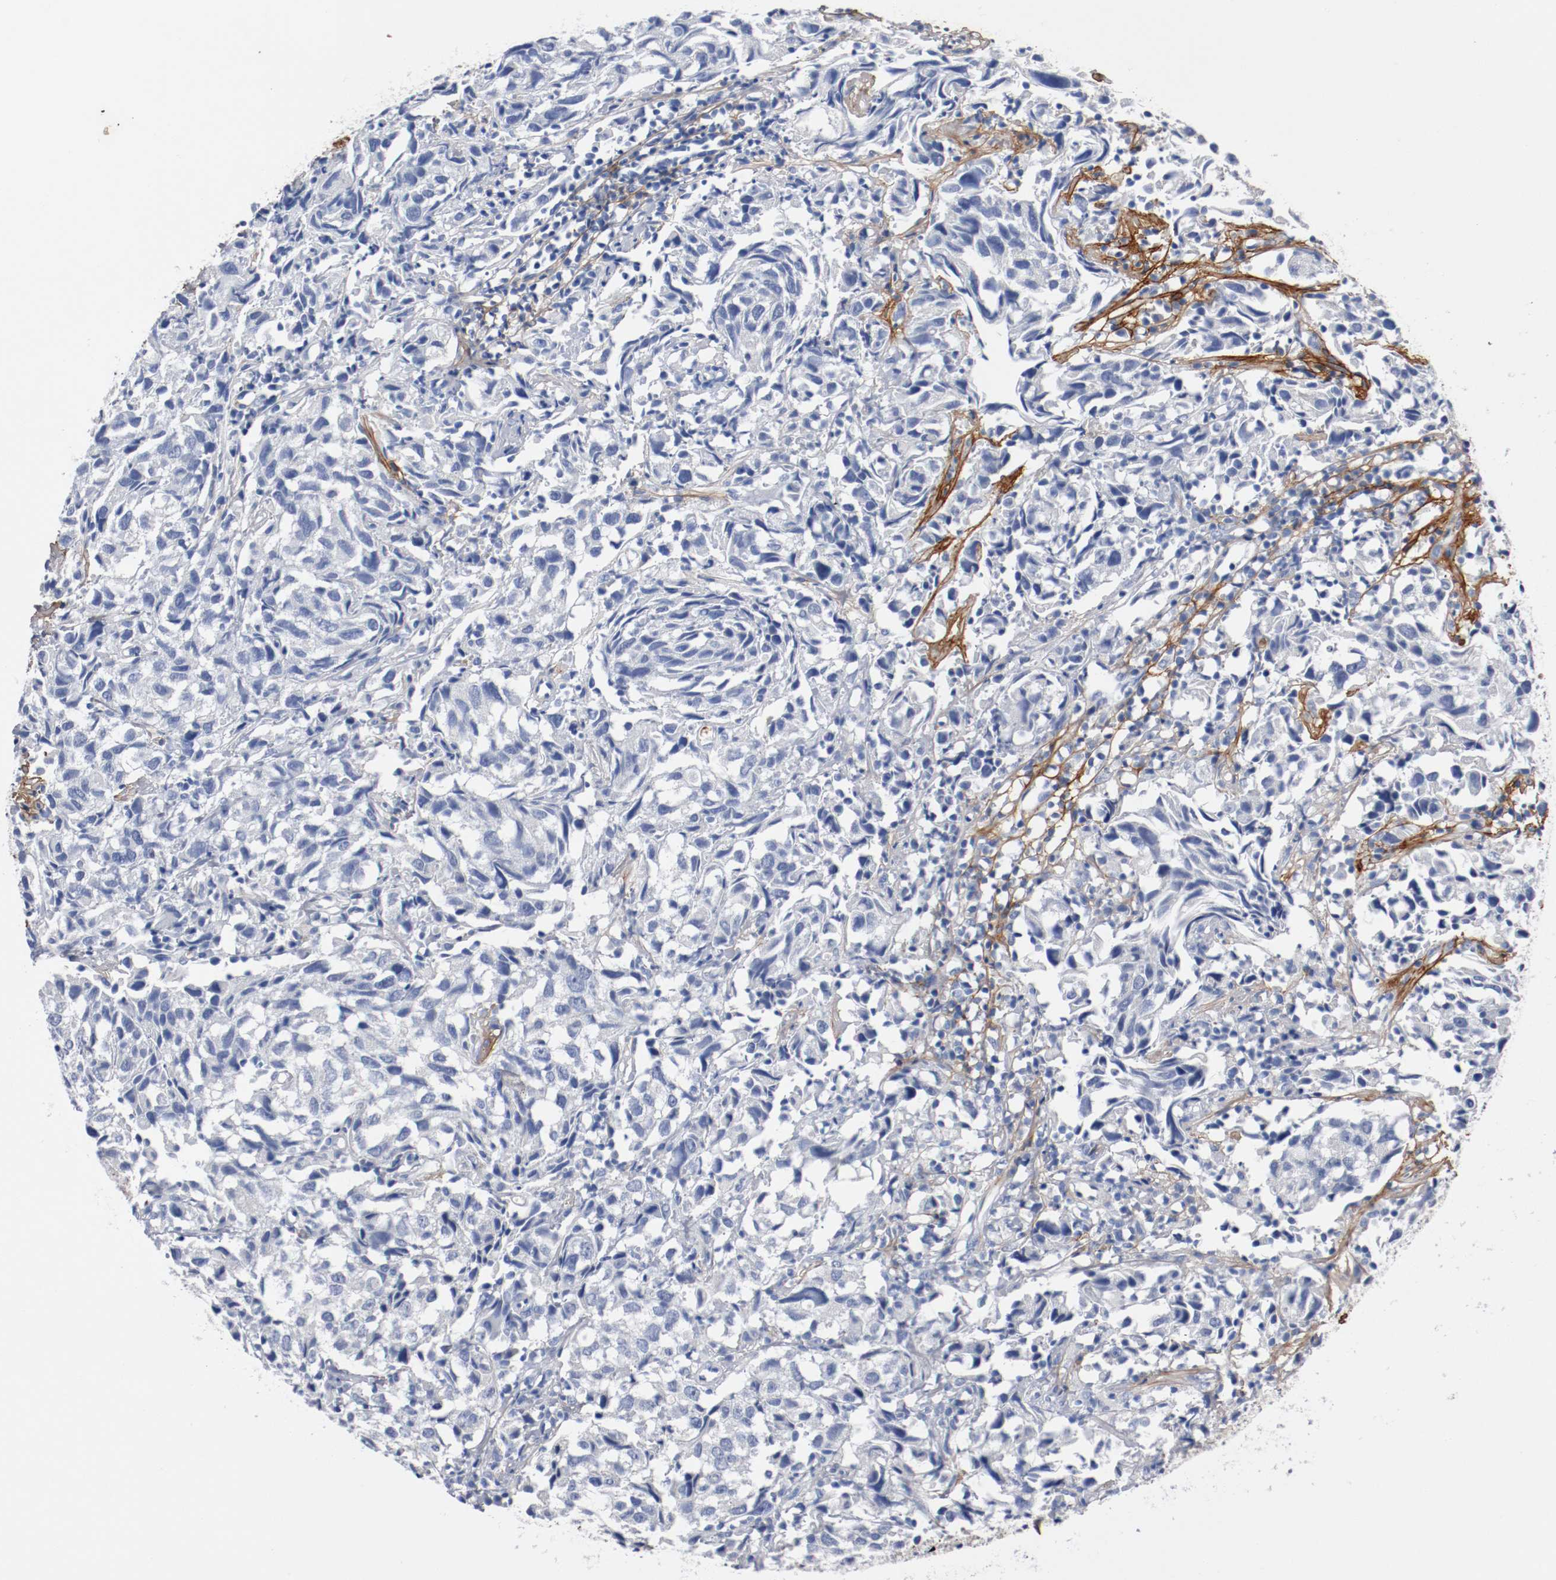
{"staining": {"intensity": "weak", "quantity": "<25%", "location": "cytoplasmic/membranous"}, "tissue": "urothelial cancer", "cell_type": "Tumor cells", "image_type": "cancer", "snomed": [{"axis": "morphology", "description": "Urothelial carcinoma, High grade"}, {"axis": "topography", "description": "Urinary bladder"}], "caption": "IHC of human urothelial carcinoma (high-grade) exhibits no staining in tumor cells.", "gene": "TNC", "patient": {"sex": "female", "age": 75}}